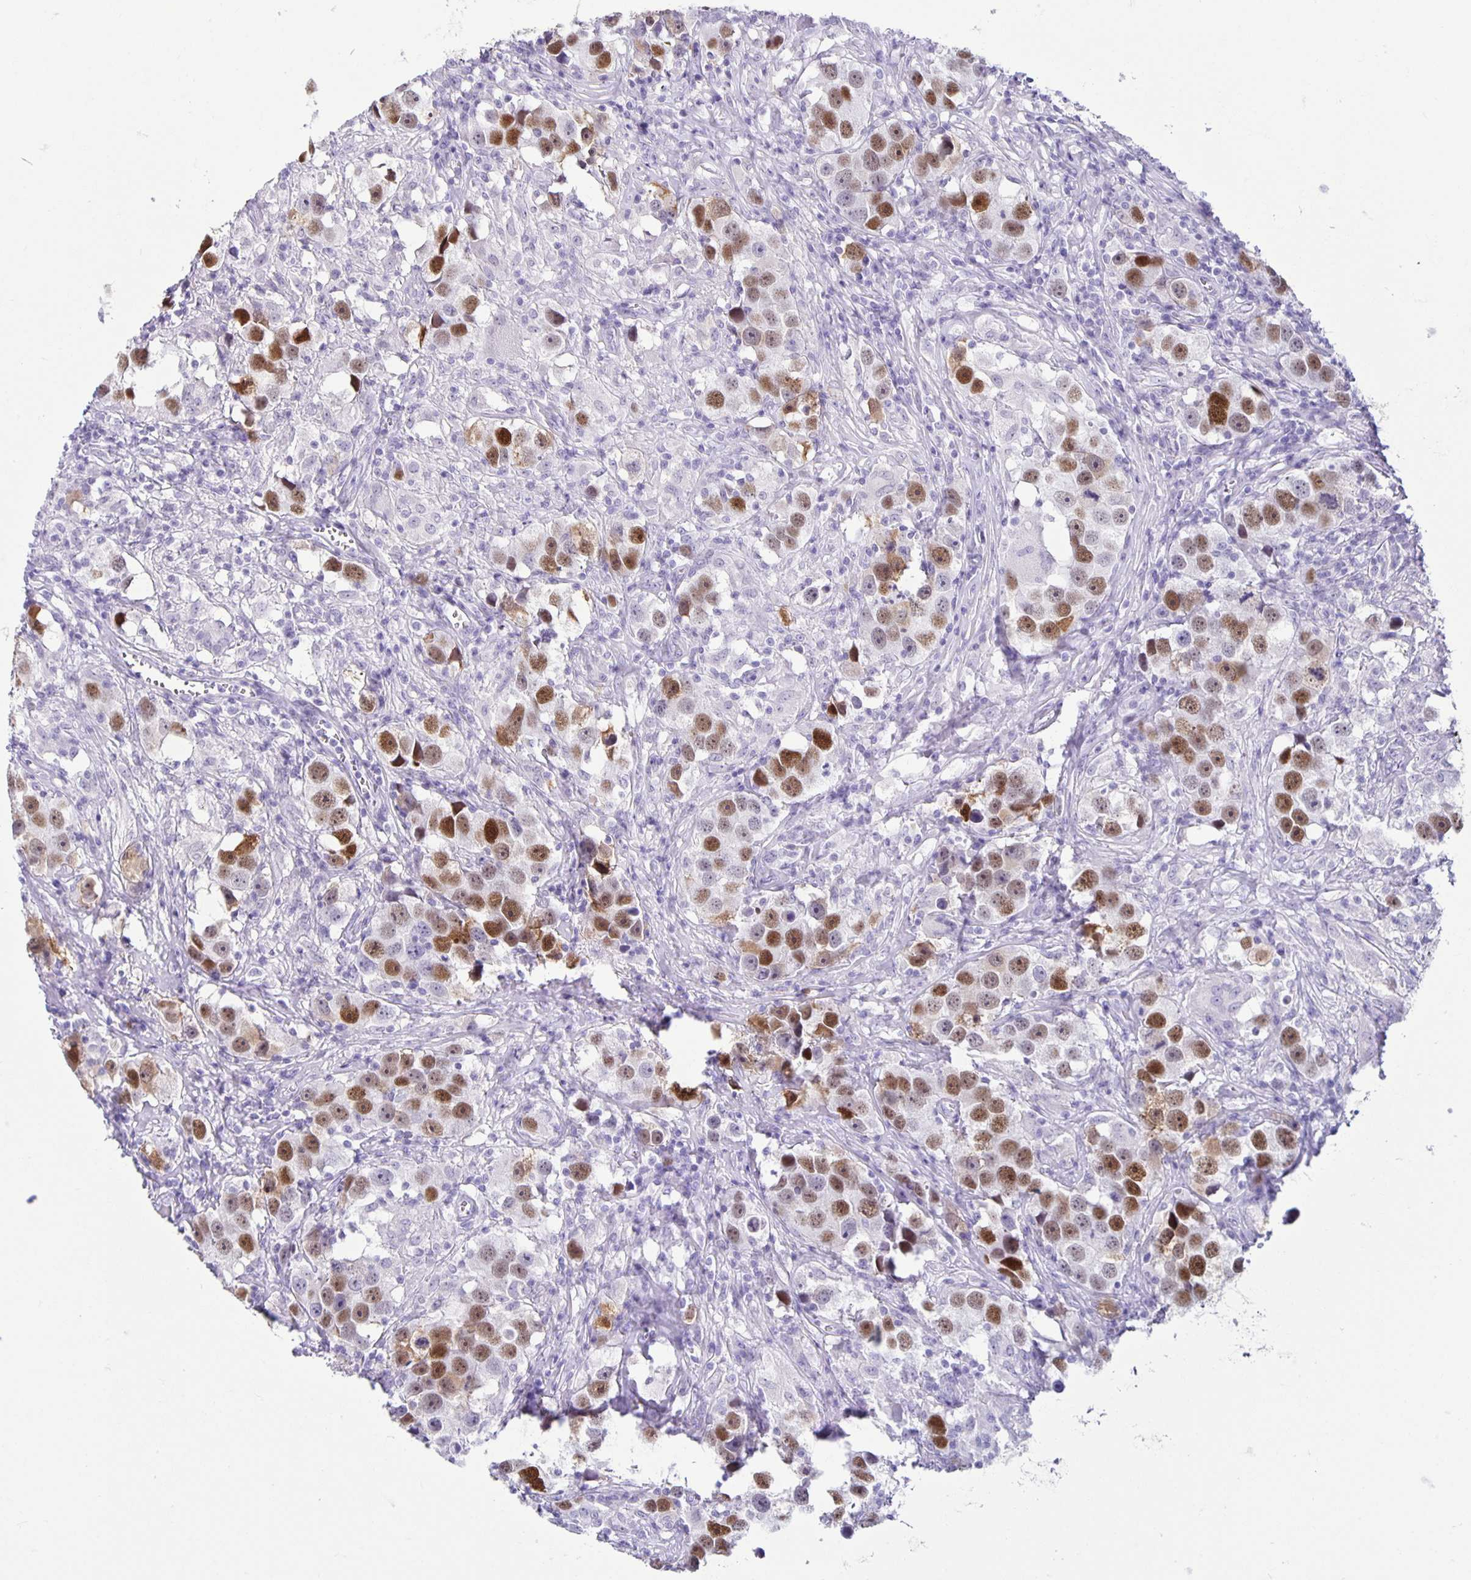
{"staining": {"intensity": "moderate", "quantity": "25%-75%", "location": "nuclear"}, "tissue": "testis cancer", "cell_type": "Tumor cells", "image_type": "cancer", "snomed": [{"axis": "morphology", "description": "Seminoma, NOS"}, {"axis": "topography", "description": "Testis"}], "caption": "This photomicrograph demonstrates immunohistochemistry staining of human testis seminoma, with medium moderate nuclear staining in about 25%-75% of tumor cells.", "gene": "CT45A5", "patient": {"sex": "male", "age": 49}}